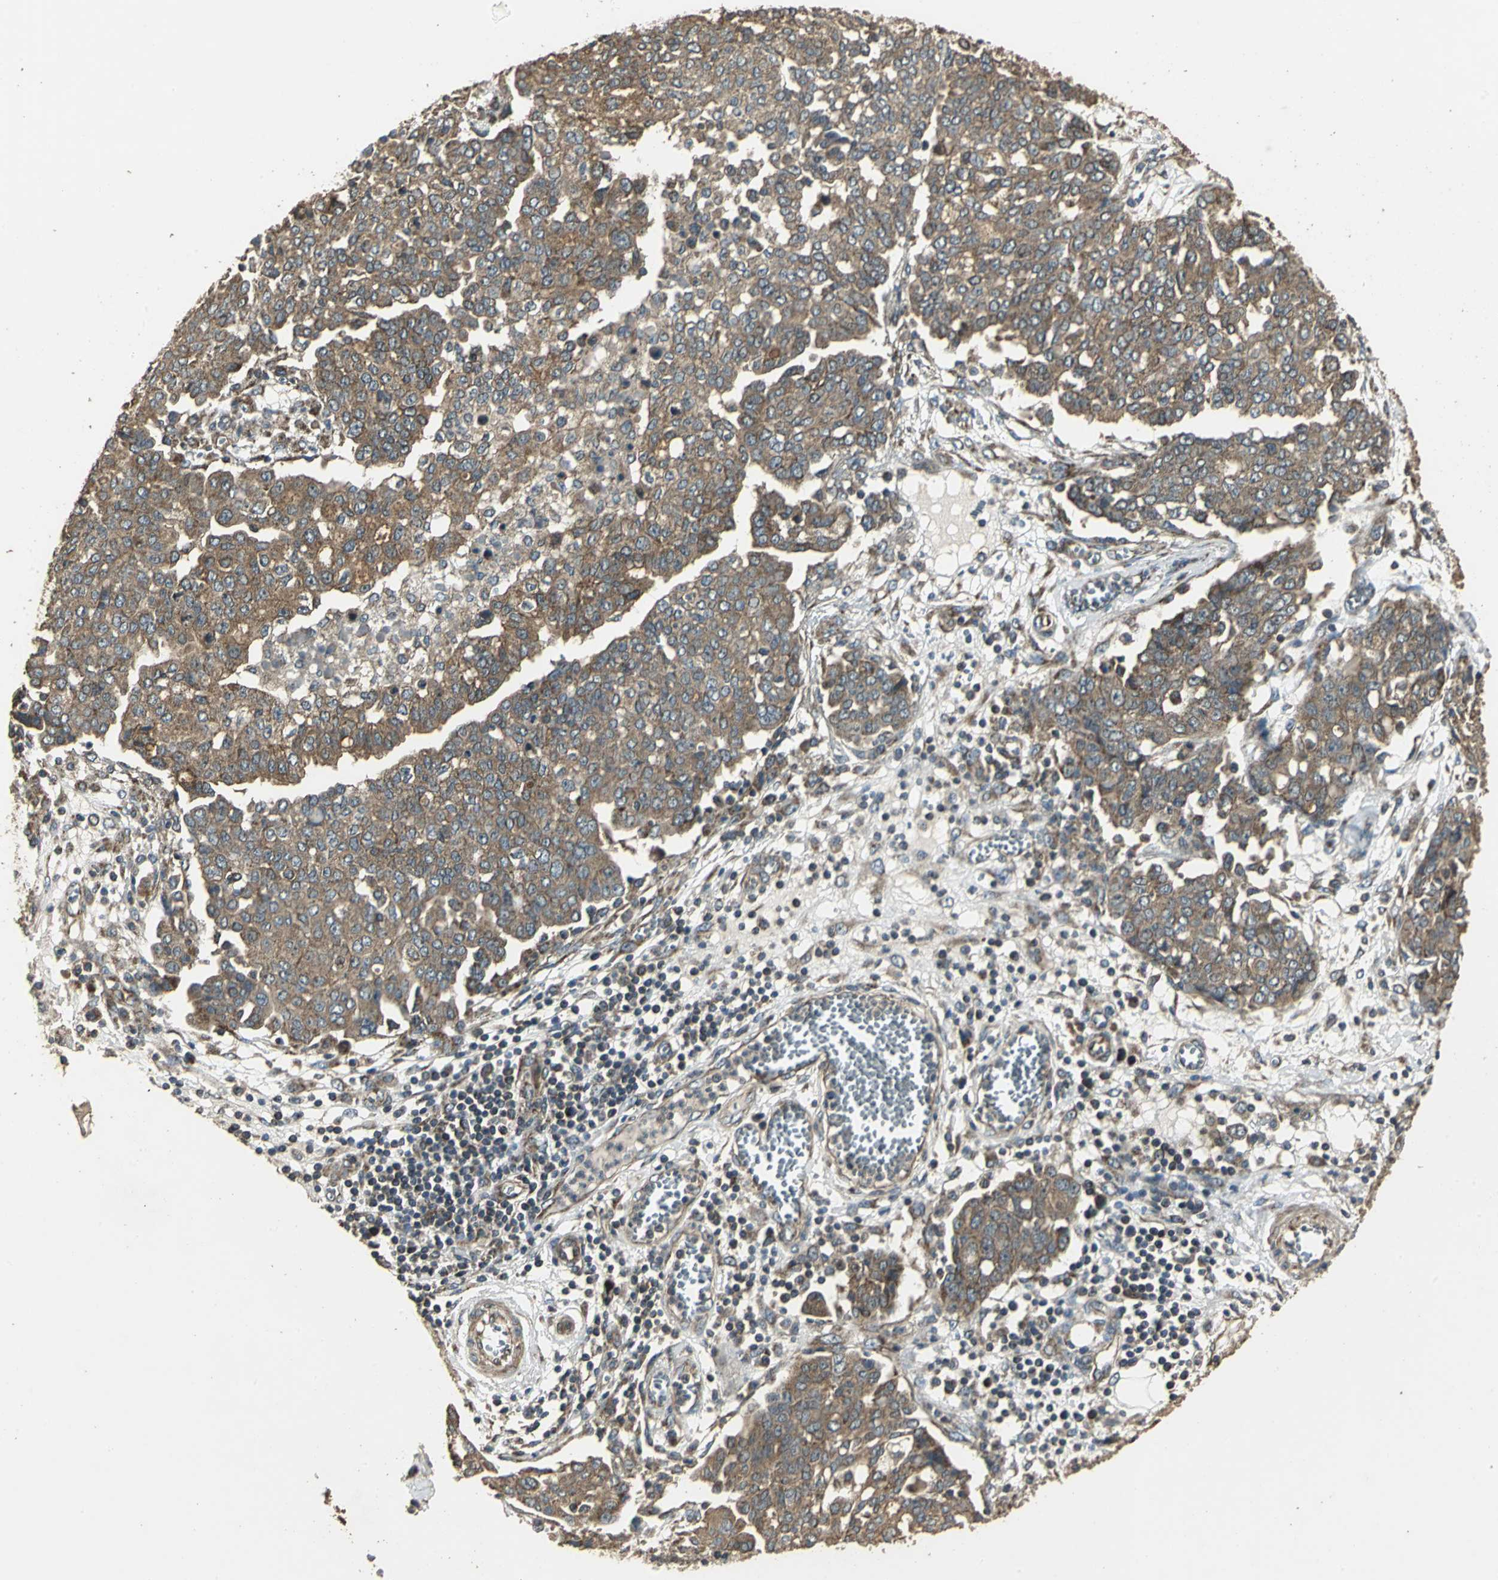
{"staining": {"intensity": "strong", "quantity": ">75%", "location": "cytoplasmic/membranous"}, "tissue": "ovarian cancer", "cell_type": "Tumor cells", "image_type": "cancer", "snomed": [{"axis": "morphology", "description": "Cystadenocarcinoma, serous, NOS"}, {"axis": "topography", "description": "Soft tissue"}, {"axis": "topography", "description": "Ovary"}], "caption": "The image shows a brown stain indicating the presence of a protein in the cytoplasmic/membranous of tumor cells in ovarian serous cystadenocarcinoma.", "gene": "KANK1", "patient": {"sex": "female", "age": 57}}